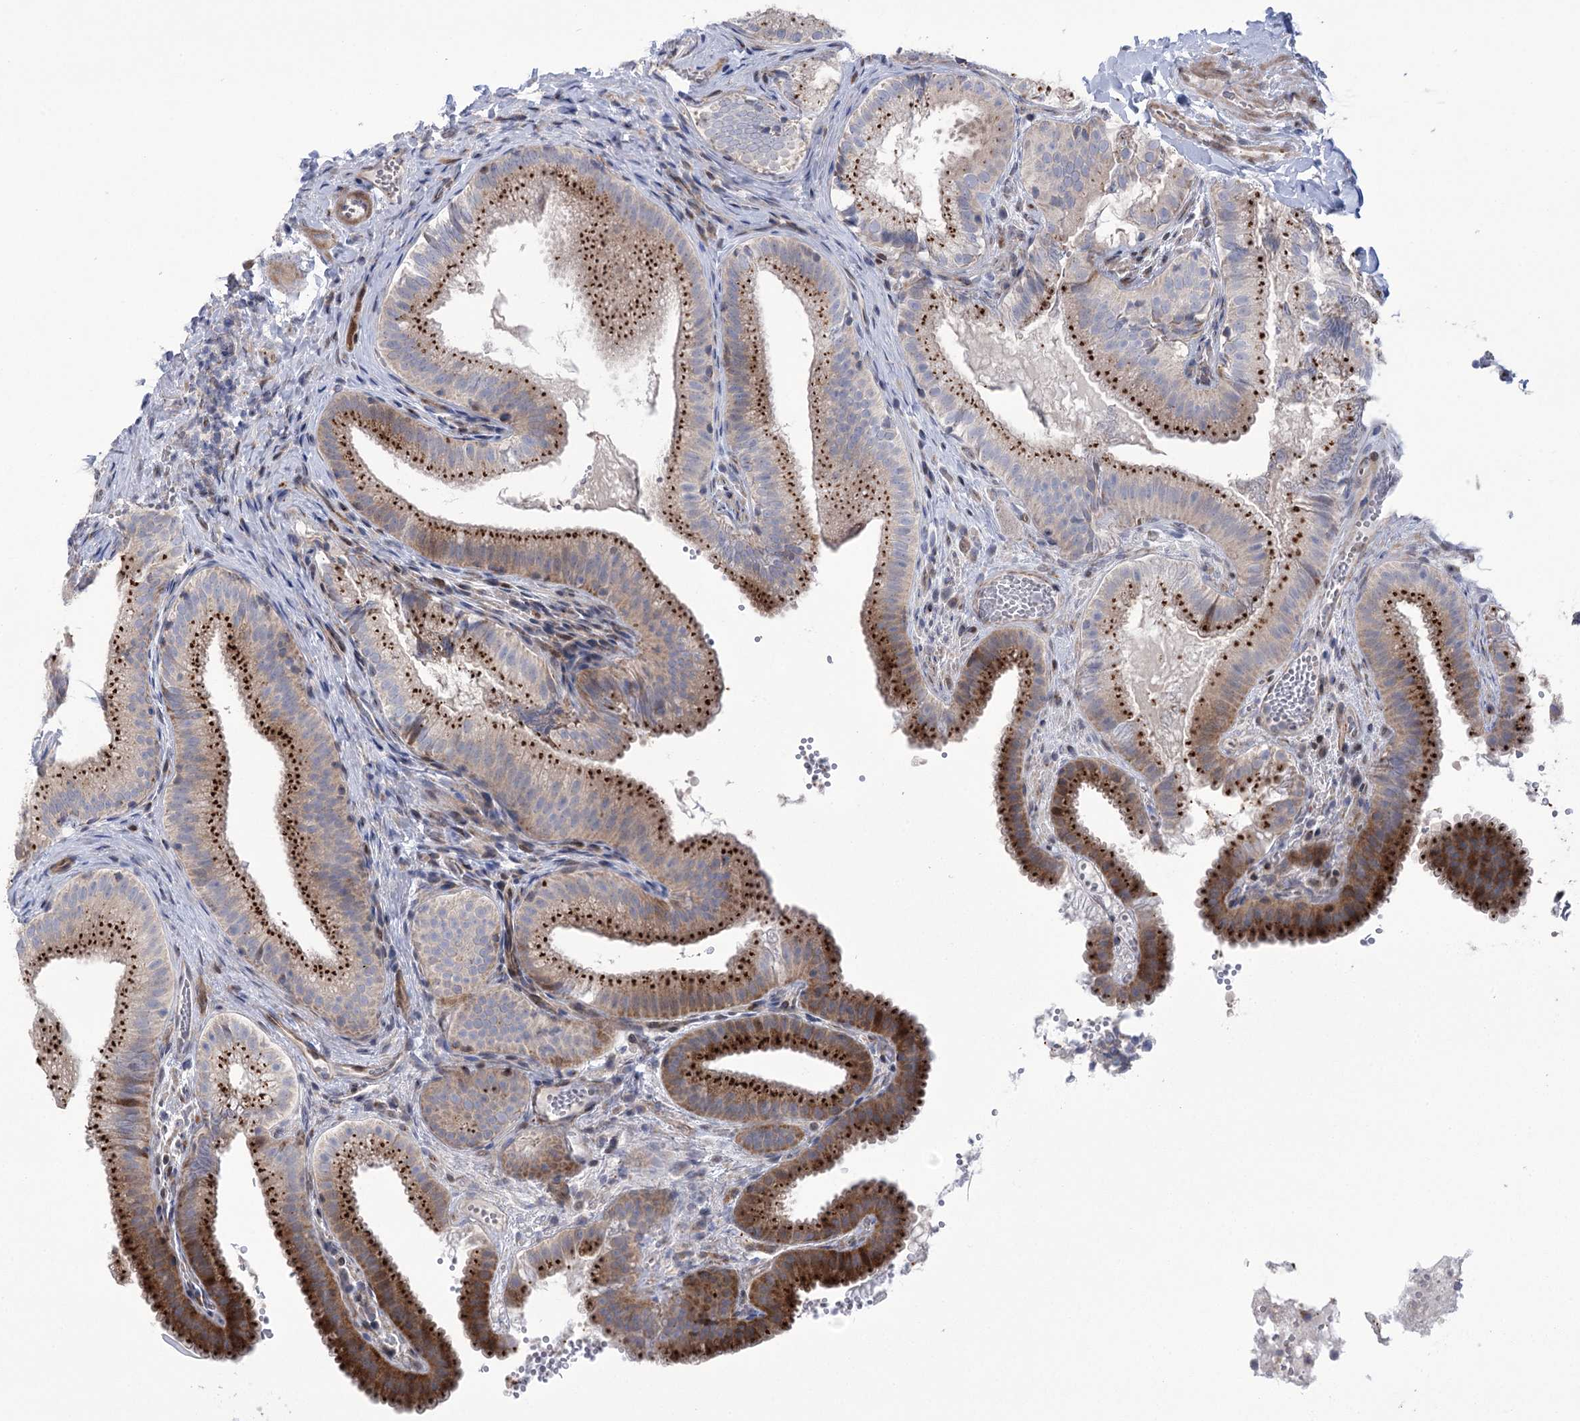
{"staining": {"intensity": "strong", "quantity": ">75%", "location": "cytoplasmic/membranous"}, "tissue": "gallbladder", "cell_type": "Glandular cells", "image_type": "normal", "snomed": [{"axis": "morphology", "description": "Normal tissue, NOS"}, {"axis": "topography", "description": "Gallbladder"}], "caption": "This photomicrograph demonstrates immunohistochemistry staining of benign human gallbladder, with high strong cytoplasmic/membranous expression in approximately >75% of glandular cells.", "gene": "NME7", "patient": {"sex": "female", "age": 30}}